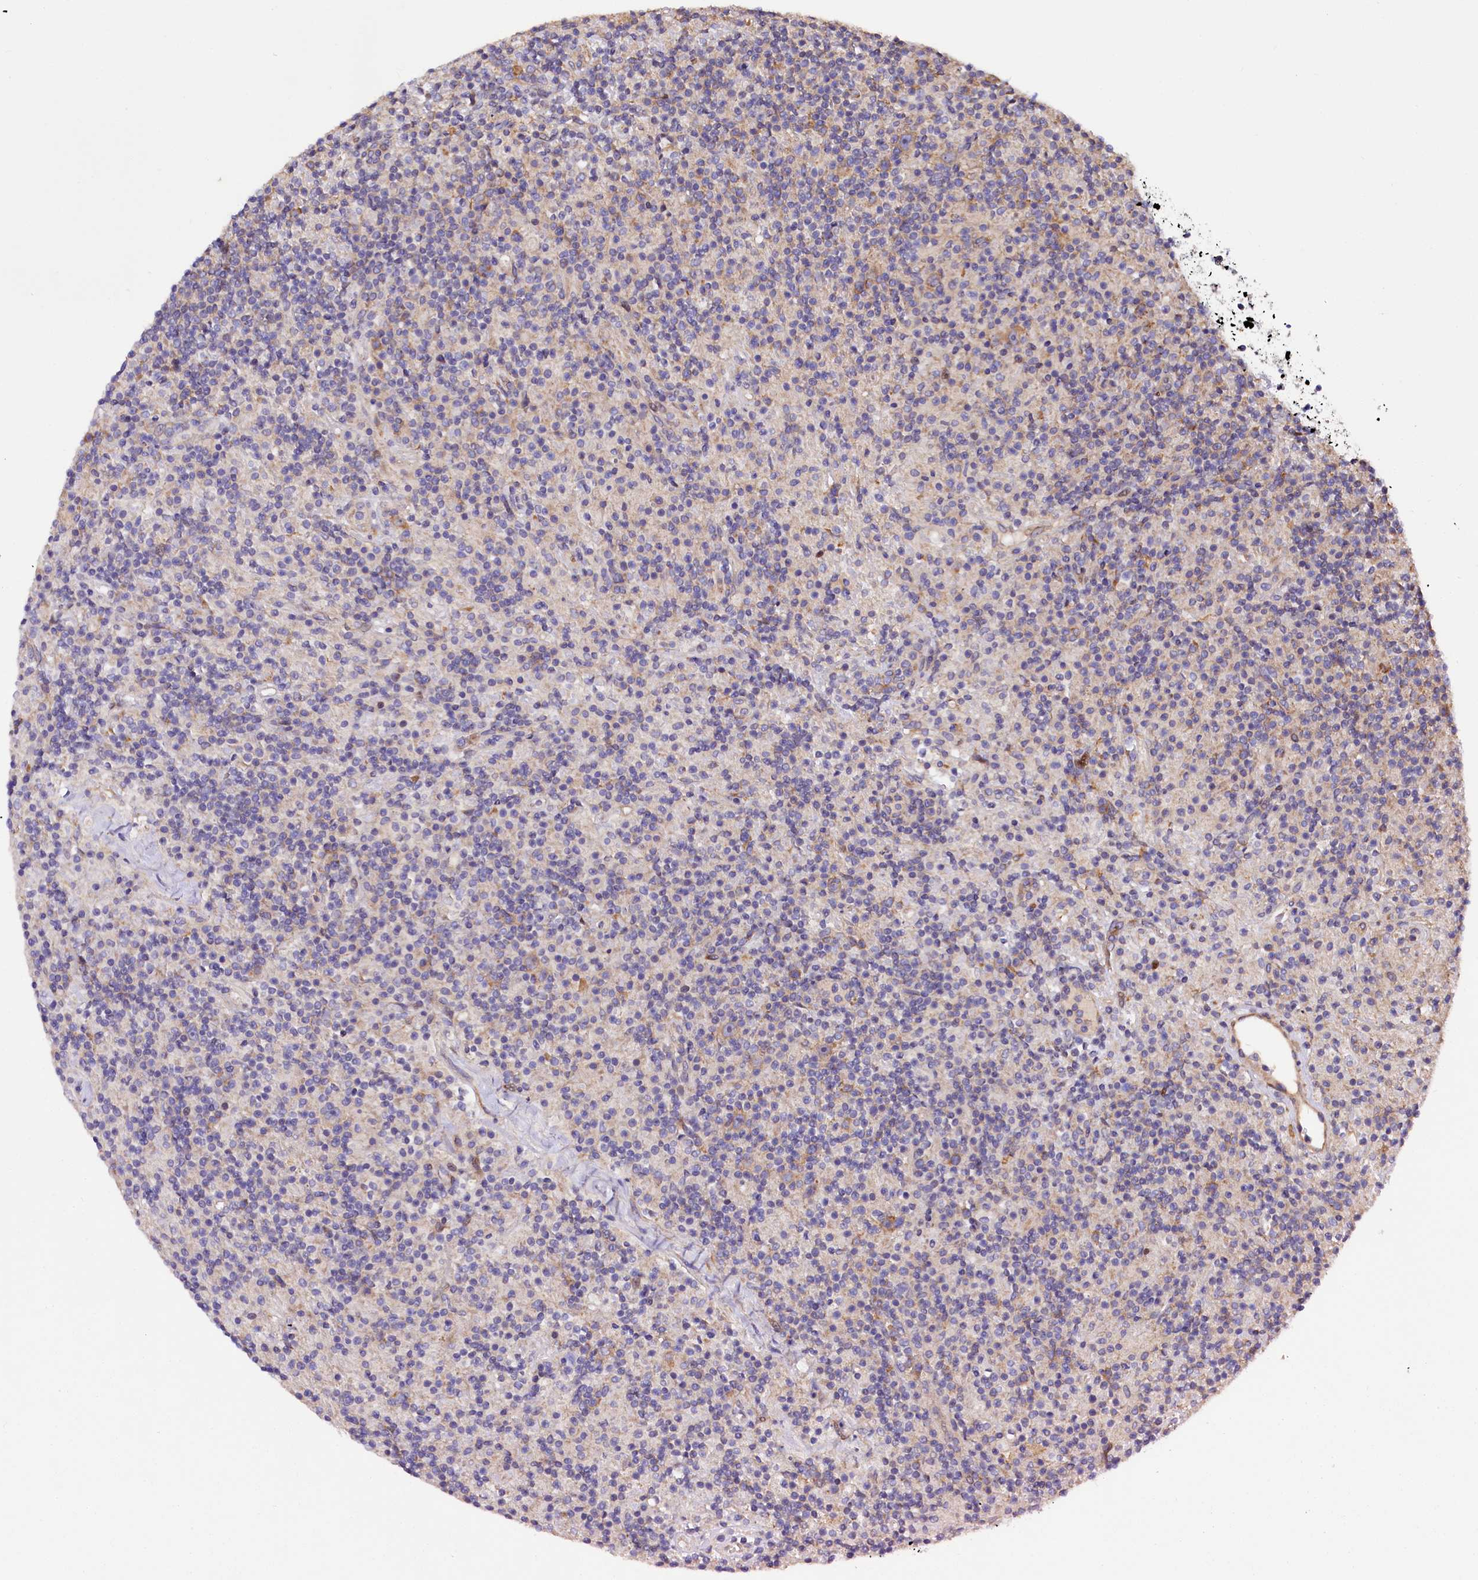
{"staining": {"intensity": "moderate", "quantity": ">75%", "location": "cytoplasmic/membranous"}, "tissue": "lymphoma", "cell_type": "Tumor cells", "image_type": "cancer", "snomed": [{"axis": "morphology", "description": "Hodgkin's disease, NOS"}, {"axis": "topography", "description": "Lymph node"}], "caption": "Moderate cytoplasmic/membranous protein expression is appreciated in about >75% of tumor cells in lymphoma.", "gene": "PDZRN3", "patient": {"sex": "male", "age": 70}}